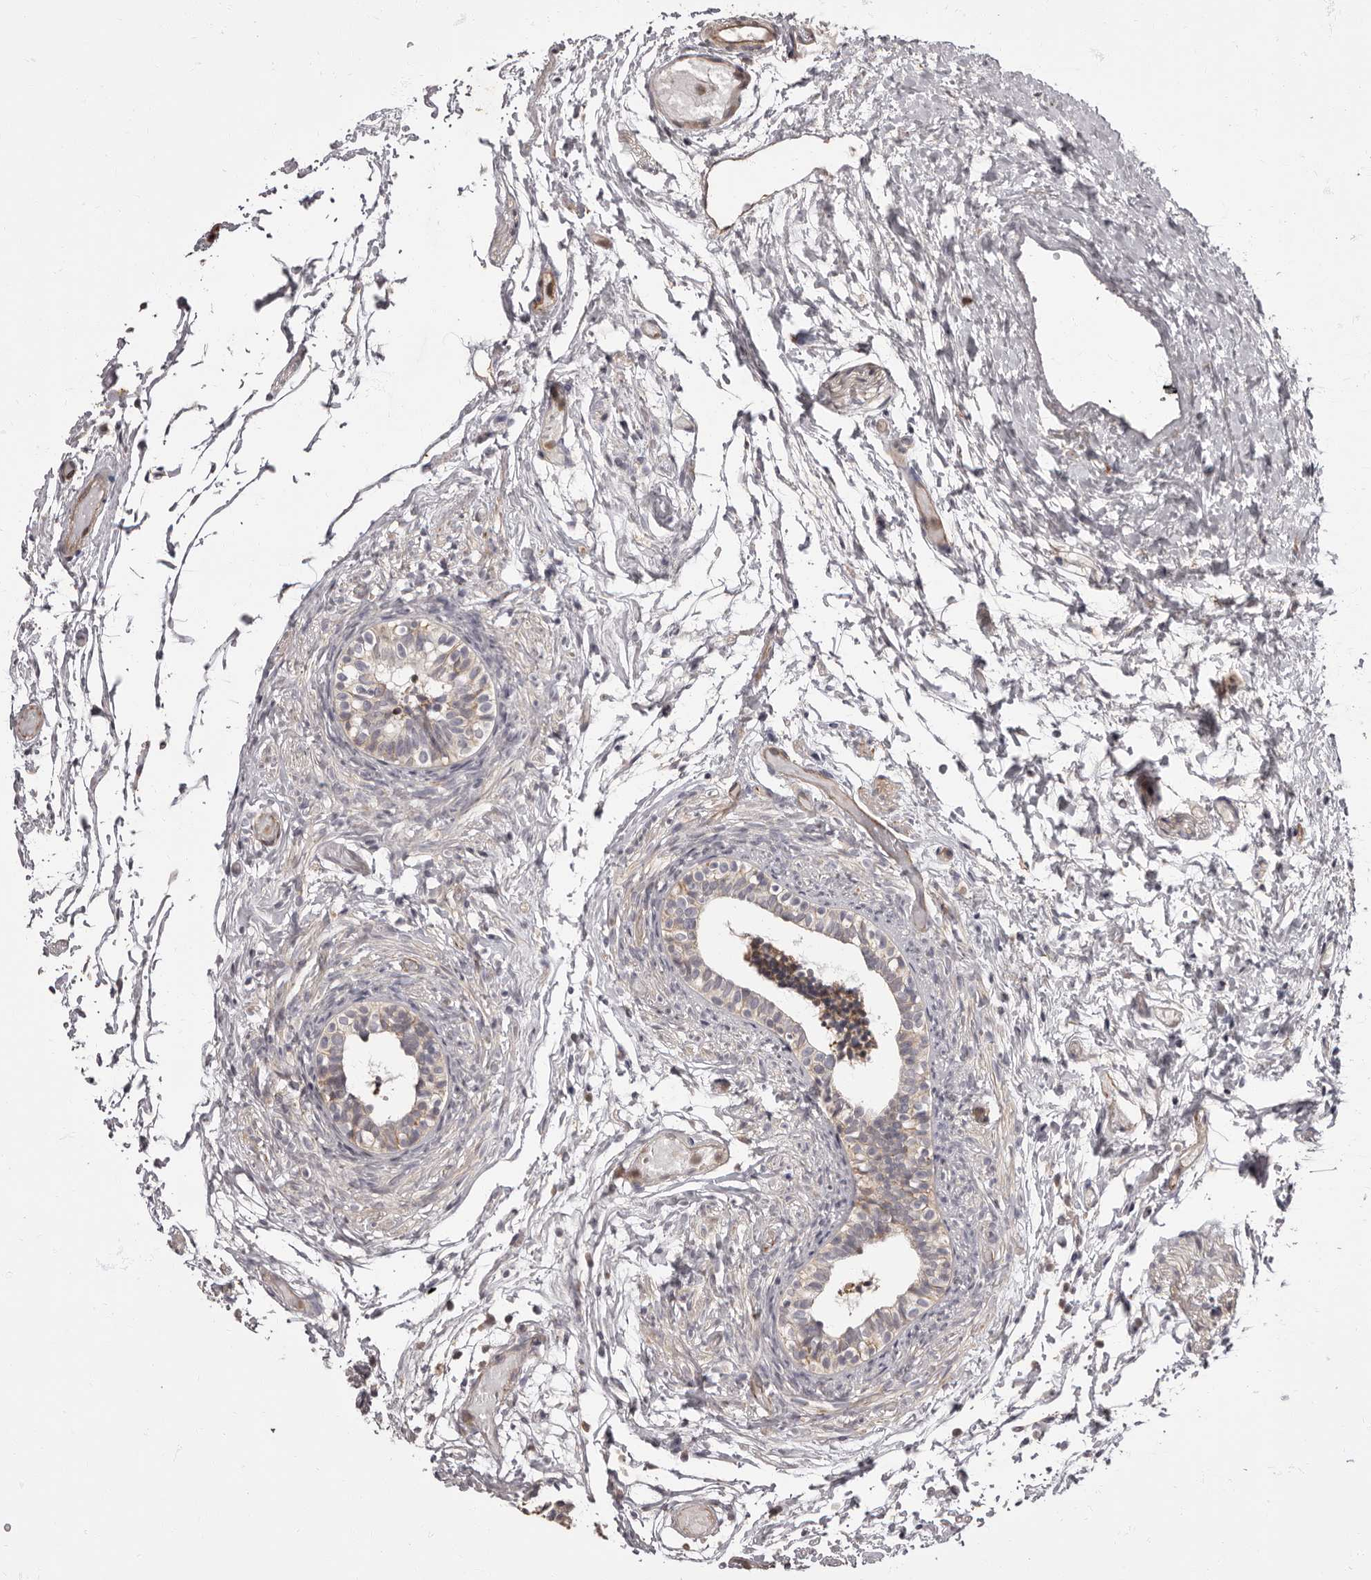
{"staining": {"intensity": "moderate", "quantity": "25%-75%", "location": "cytoplasmic/membranous"}, "tissue": "epididymis", "cell_type": "Glandular cells", "image_type": "normal", "snomed": [{"axis": "morphology", "description": "Normal tissue, NOS"}, {"axis": "topography", "description": "Epididymis"}], "caption": "This is a micrograph of immunohistochemistry (IHC) staining of benign epididymis, which shows moderate staining in the cytoplasmic/membranous of glandular cells.", "gene": "ADCY2", "patient": {"sex": "male", "age": 5}}